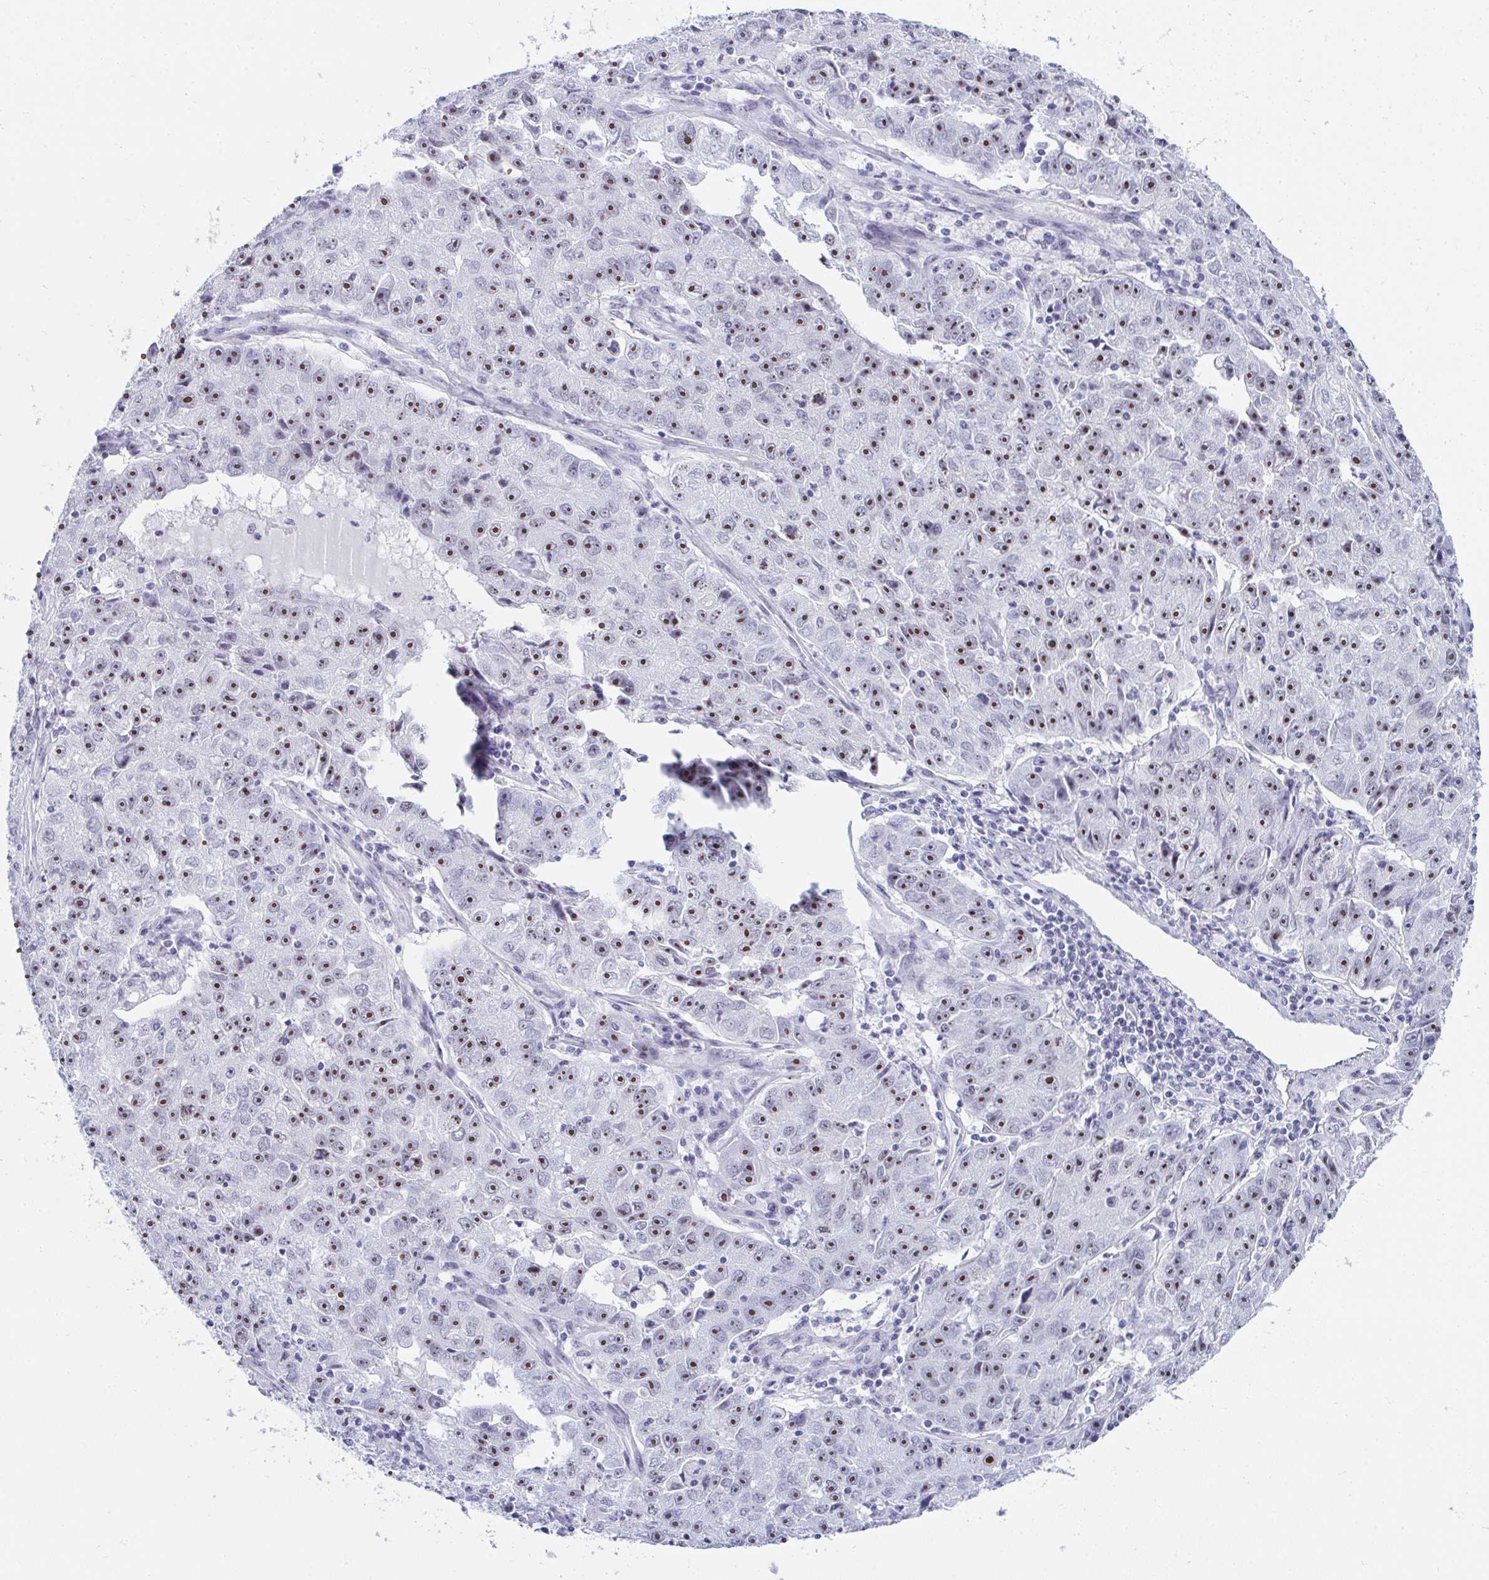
{"staining": {"intensity": "moderate", "quantity": ">75%", "location": "nuclear"}, "tissue": "lung cancer", "cell_type": "Tumor cells", "image_type": "cancer", "snomed": [{"axis": "morphology", "description": "Normal morphology"}, {"axis": "morphology", "description": "Adenocarcinoma, NOS"}, {"axis": "topography", "description": "Lymph node"}, {"axis": "topography", "description": "Lung"}], "caption": "A medium amount of moderate nuclear staining is identified in about >75% of tumor cells in lung cancer tissue.", "gene": "NOP10", "patient": {"sex": "female", "age": 57}}